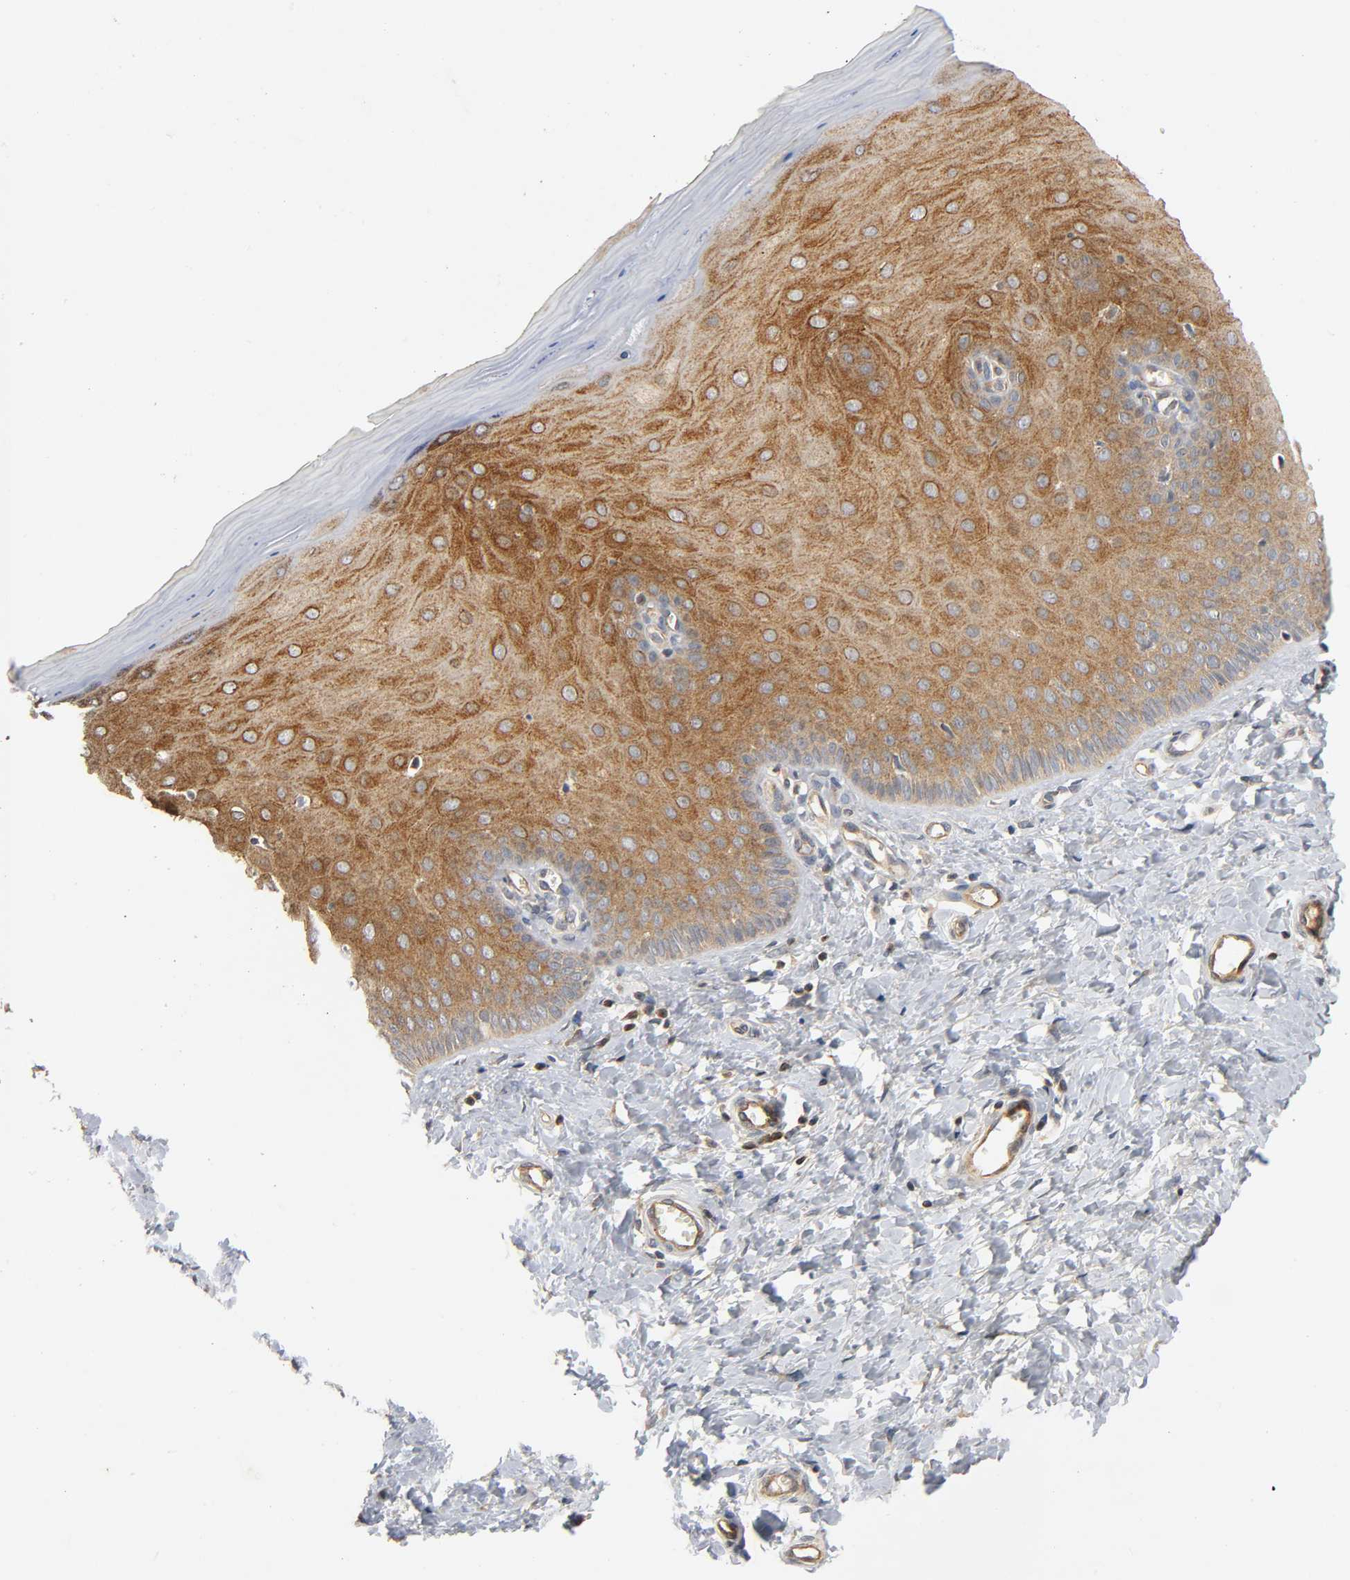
{"staining": {"intensity": "moderate", "quantity": ">75%", "location": "cytoplasmic/membranous"}, "tissue": "cervix", "cell_type": "Glandular cells", "image_type": "normal", "snomed": [{"axis": "morphology", "description": "Normal tissue, NOS"}, {"axis": "topography", "description": "Cervix"}], "caption": "Glandular cells show medium levels of moderate cytoplasmic/membranous positivity in approximately >75% of cells in benign cervix. (Stains: DAB (3,3'-diaminobenzidine) in brown, nuclei in blue, Microscopy: brightfield microscopy at high magnification).", "gene": "IKBKB", "patient": {"sex": "female", "age": 55}}